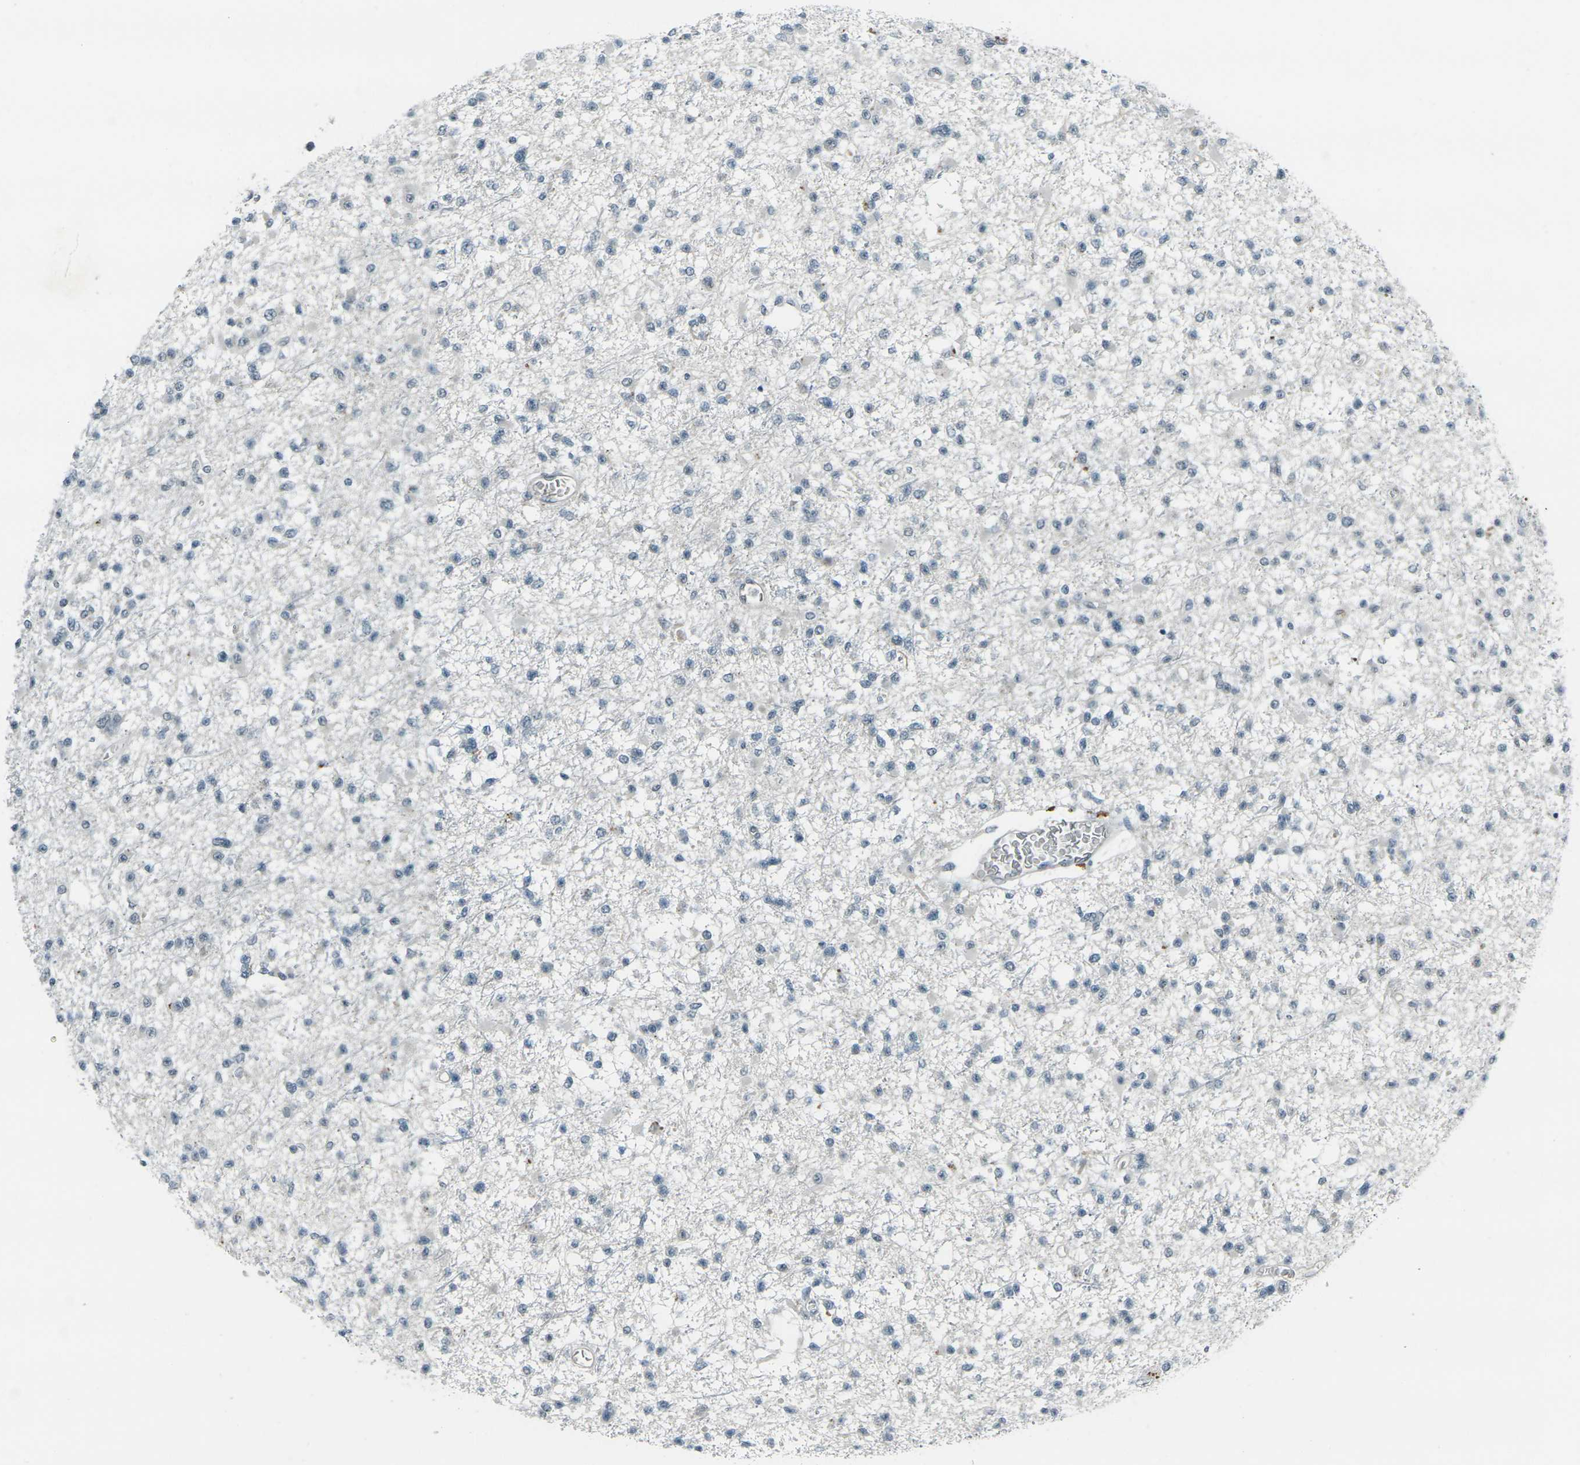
{"staining": {"intensity": "negative", "quantity": "none", "location": "none"}, "tissue": "glioma", "cell_type": "Tumor cells", "image_type": "cancer", "snomed": [{"axis": "morphology", "description": "Glioma, malignant, Low grade"}, {"axis": "topography", "description": "Brain"}], "caption": "Tumor cells show no significant protein expression in glioma.", "gene": "GPR19", "patient": {"sex": "female", "age": 22}}